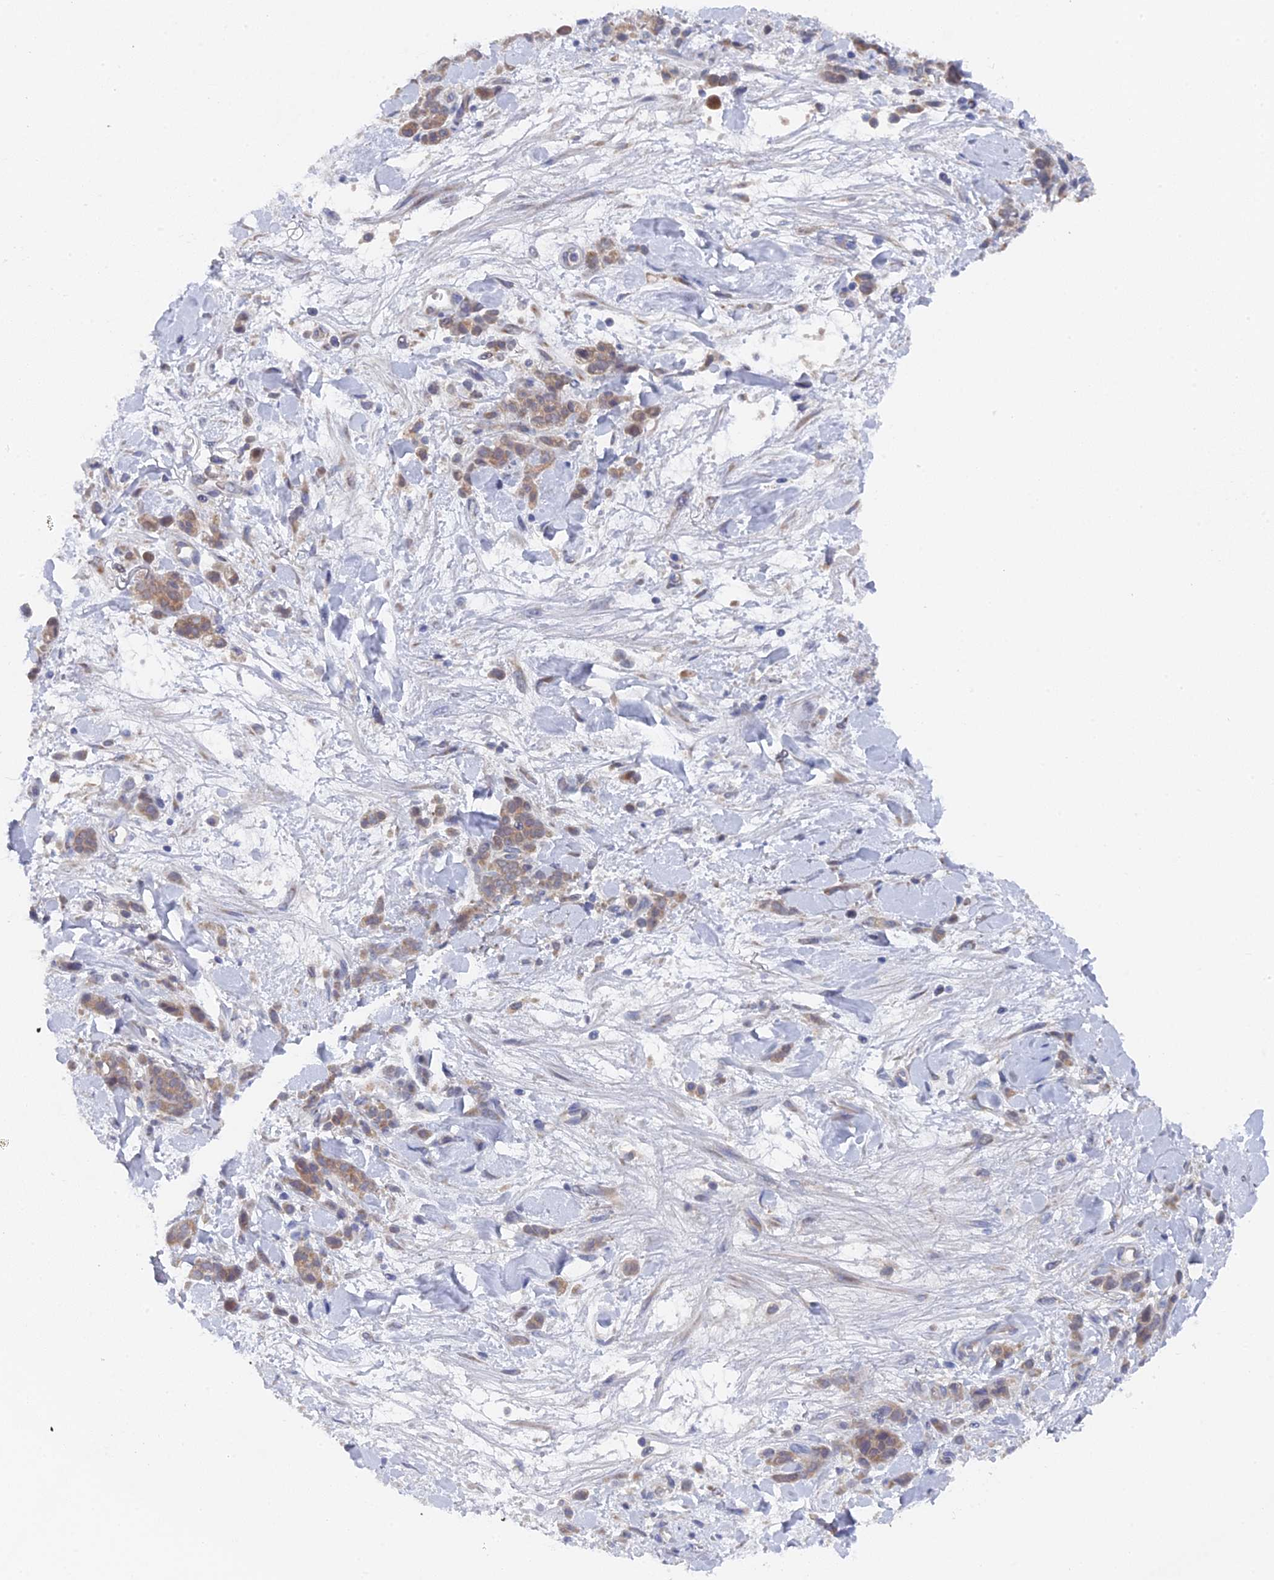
{"staining": {"intensity": "moderate", "quantity": ">75%", "location": "cytoplasmic/membranous"}, "tissue": "stomach cancer", "cell_type": "Tumor cells", "image_type": "cancer", "snomed": [{"axis": "morphology", "description": "Normal tissue, NOS"}, {"axis": "morphology", "description": "Adenocarcinoma, NOS"}, {"axis": "topography", "description": "Stomach"}], "caption": "Stomach adenocarcinoma tissue shows moderate cytoplasmic/membranous positivity in approximately >75% of tumor cells", "gene": "MIGA2", "patient": {"sex": "male", "age": 82}}